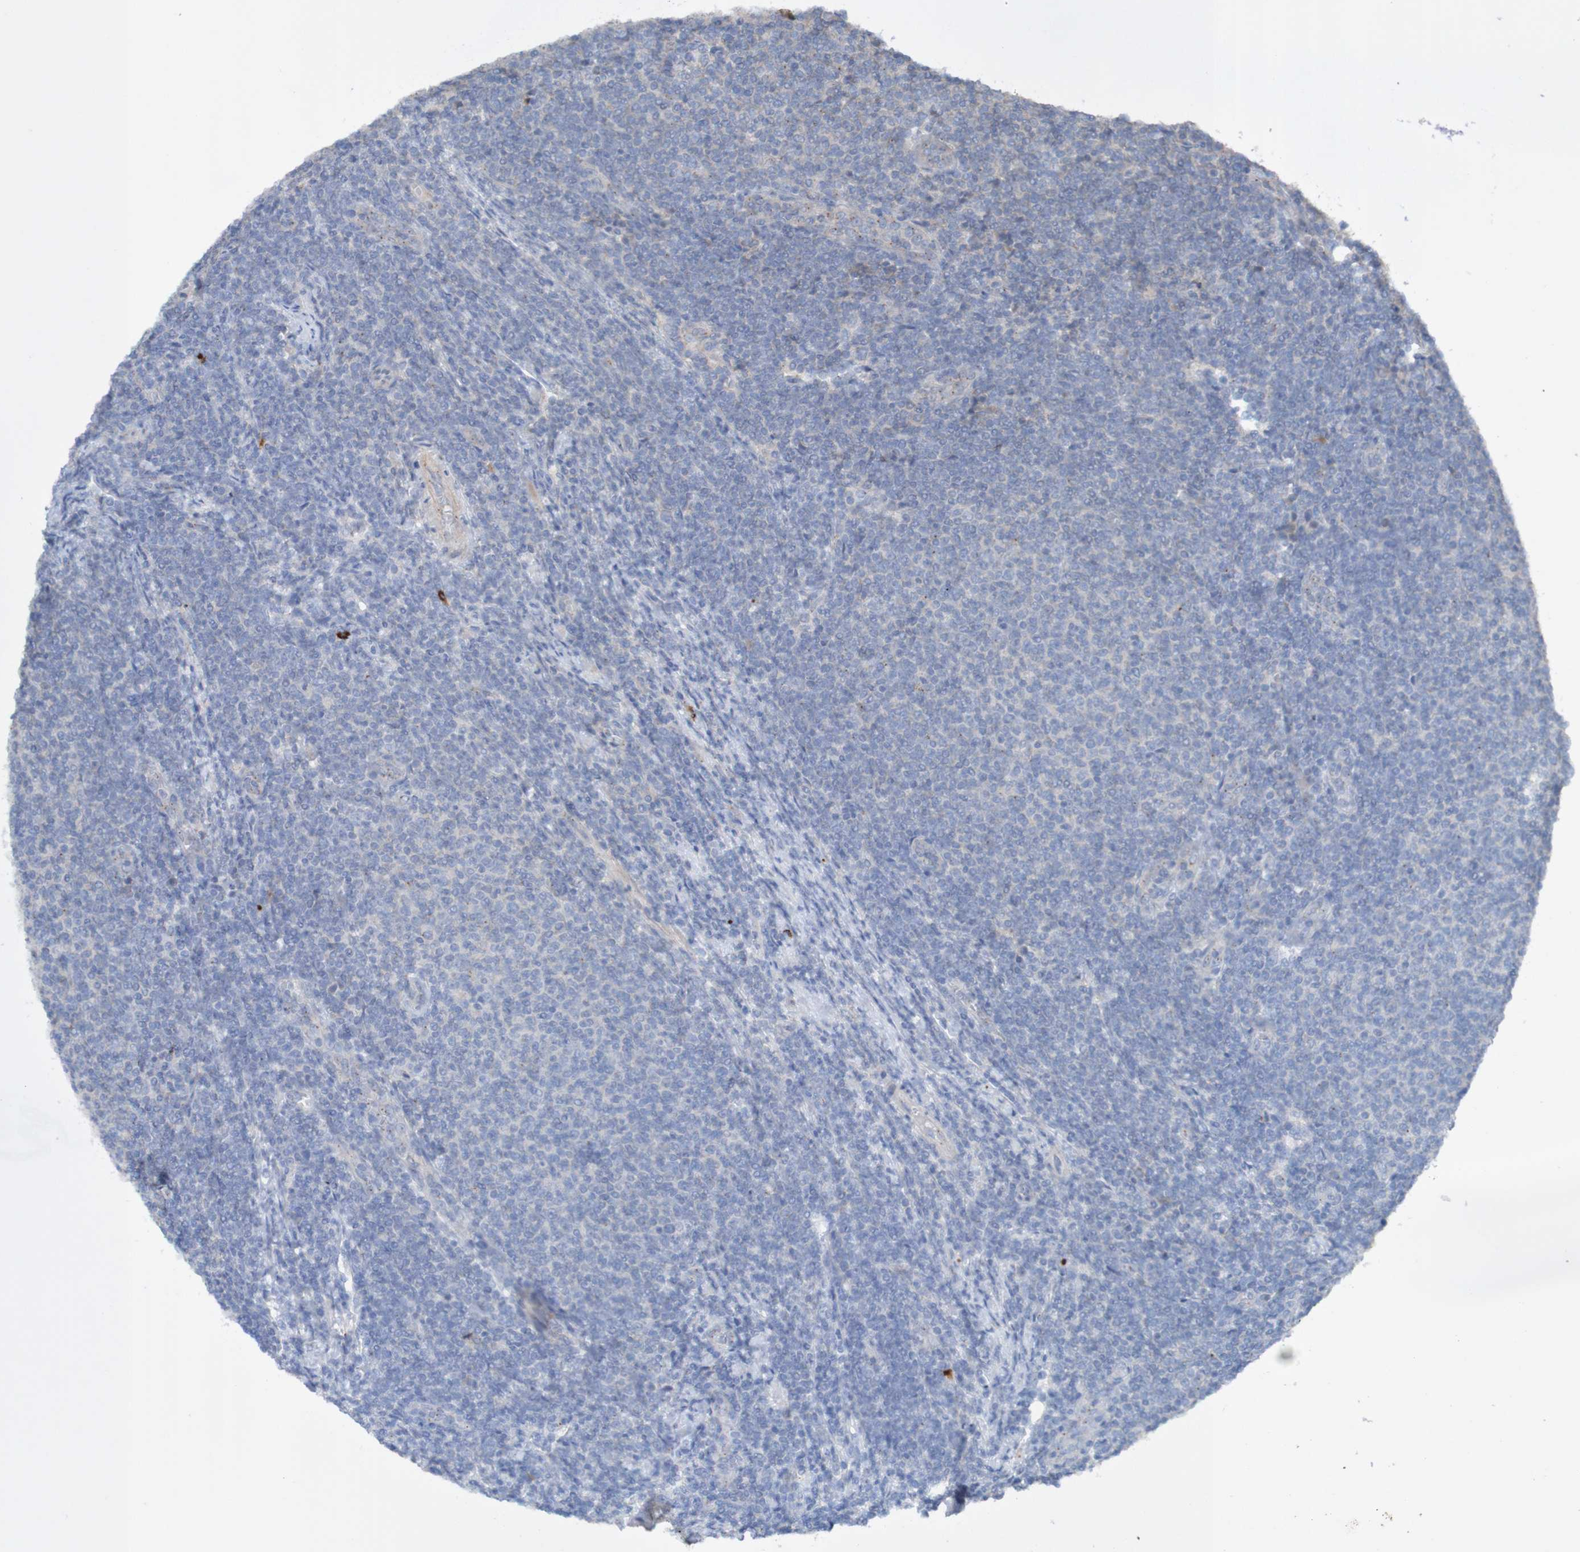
{"staining": {"intensity": "negative", "quantity": "none", "location": "none"}, "tissue": "lymphoma", "cell_type": "Tumor cells", "image_type": "cancer", "snomed": [{"axis": "morphology", "description": "Malignant lymphoma, non-Hodgkin's type, Low grade"}, {"axis": "topography", "description": "Lymph node"}], "caption": "A photomicrograph of lymphoma stained for a protein displays no brown staining in tumor cells.", "gene": "ANGPT4", "patient": {"sex": "male", "age": 66}}